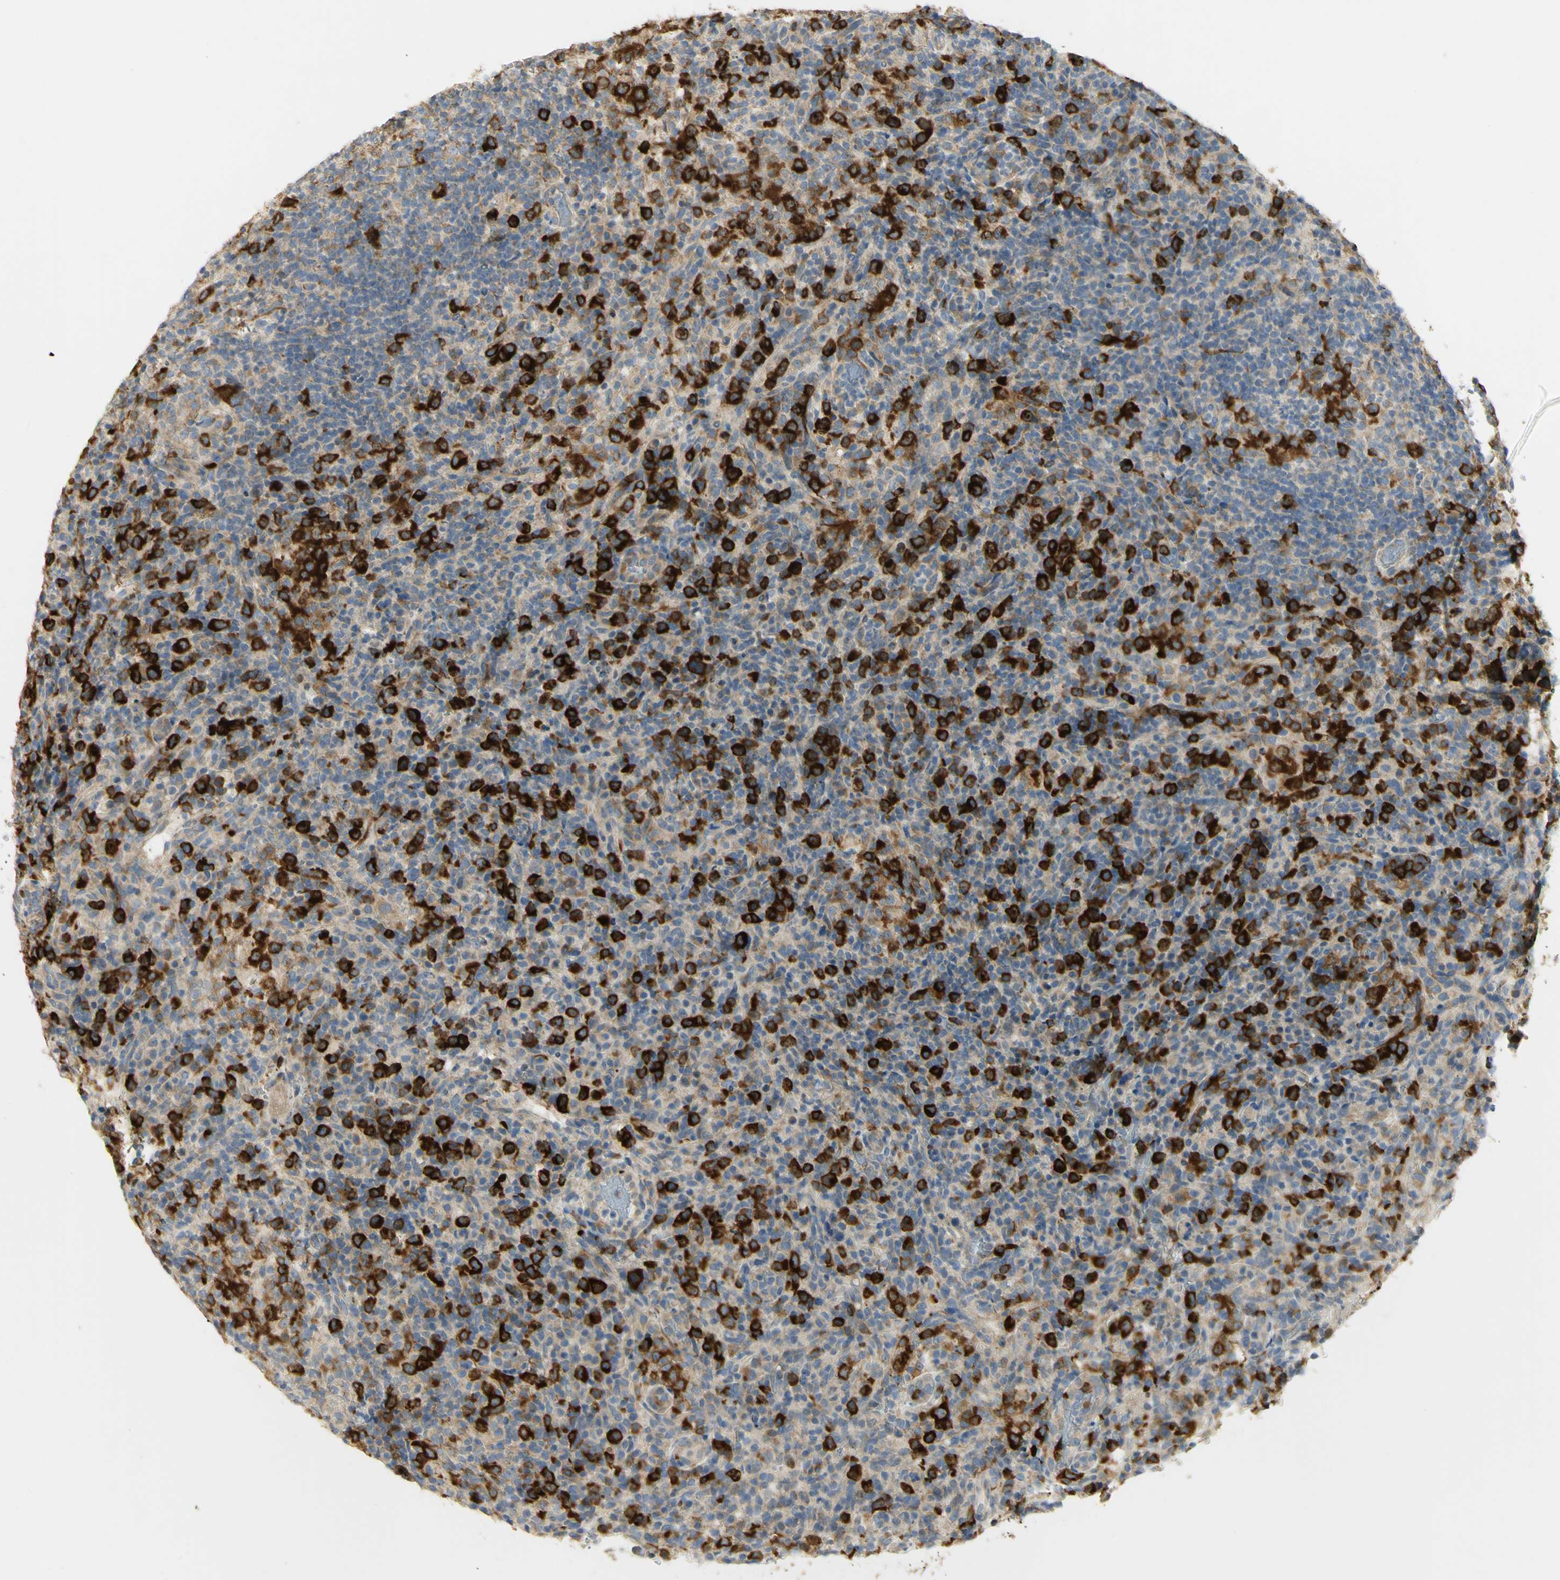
{"staining": {"intensity": "negative", "quantity": "none", "location": "none"}, "tissue": "lymphoma", "cell_type": "Tumor cells", "image_type": "cancer", "snomed": [{"axis": "morphology", "description": "Malignant lymphoma, non-Hodgkin's type, High grade"}, {"axis": "topography", "description": "Lymph node"}], "caption": "This histopathology image is of high-grade malignant lymphoma, non-Hodgkin's type stained with IHC to label a protein in brown with the nuclei are counter-stained blue. There is no positivity in tumor cells.", "gene": "KIF11", "patient": {"sex": "female", "age": 76}}